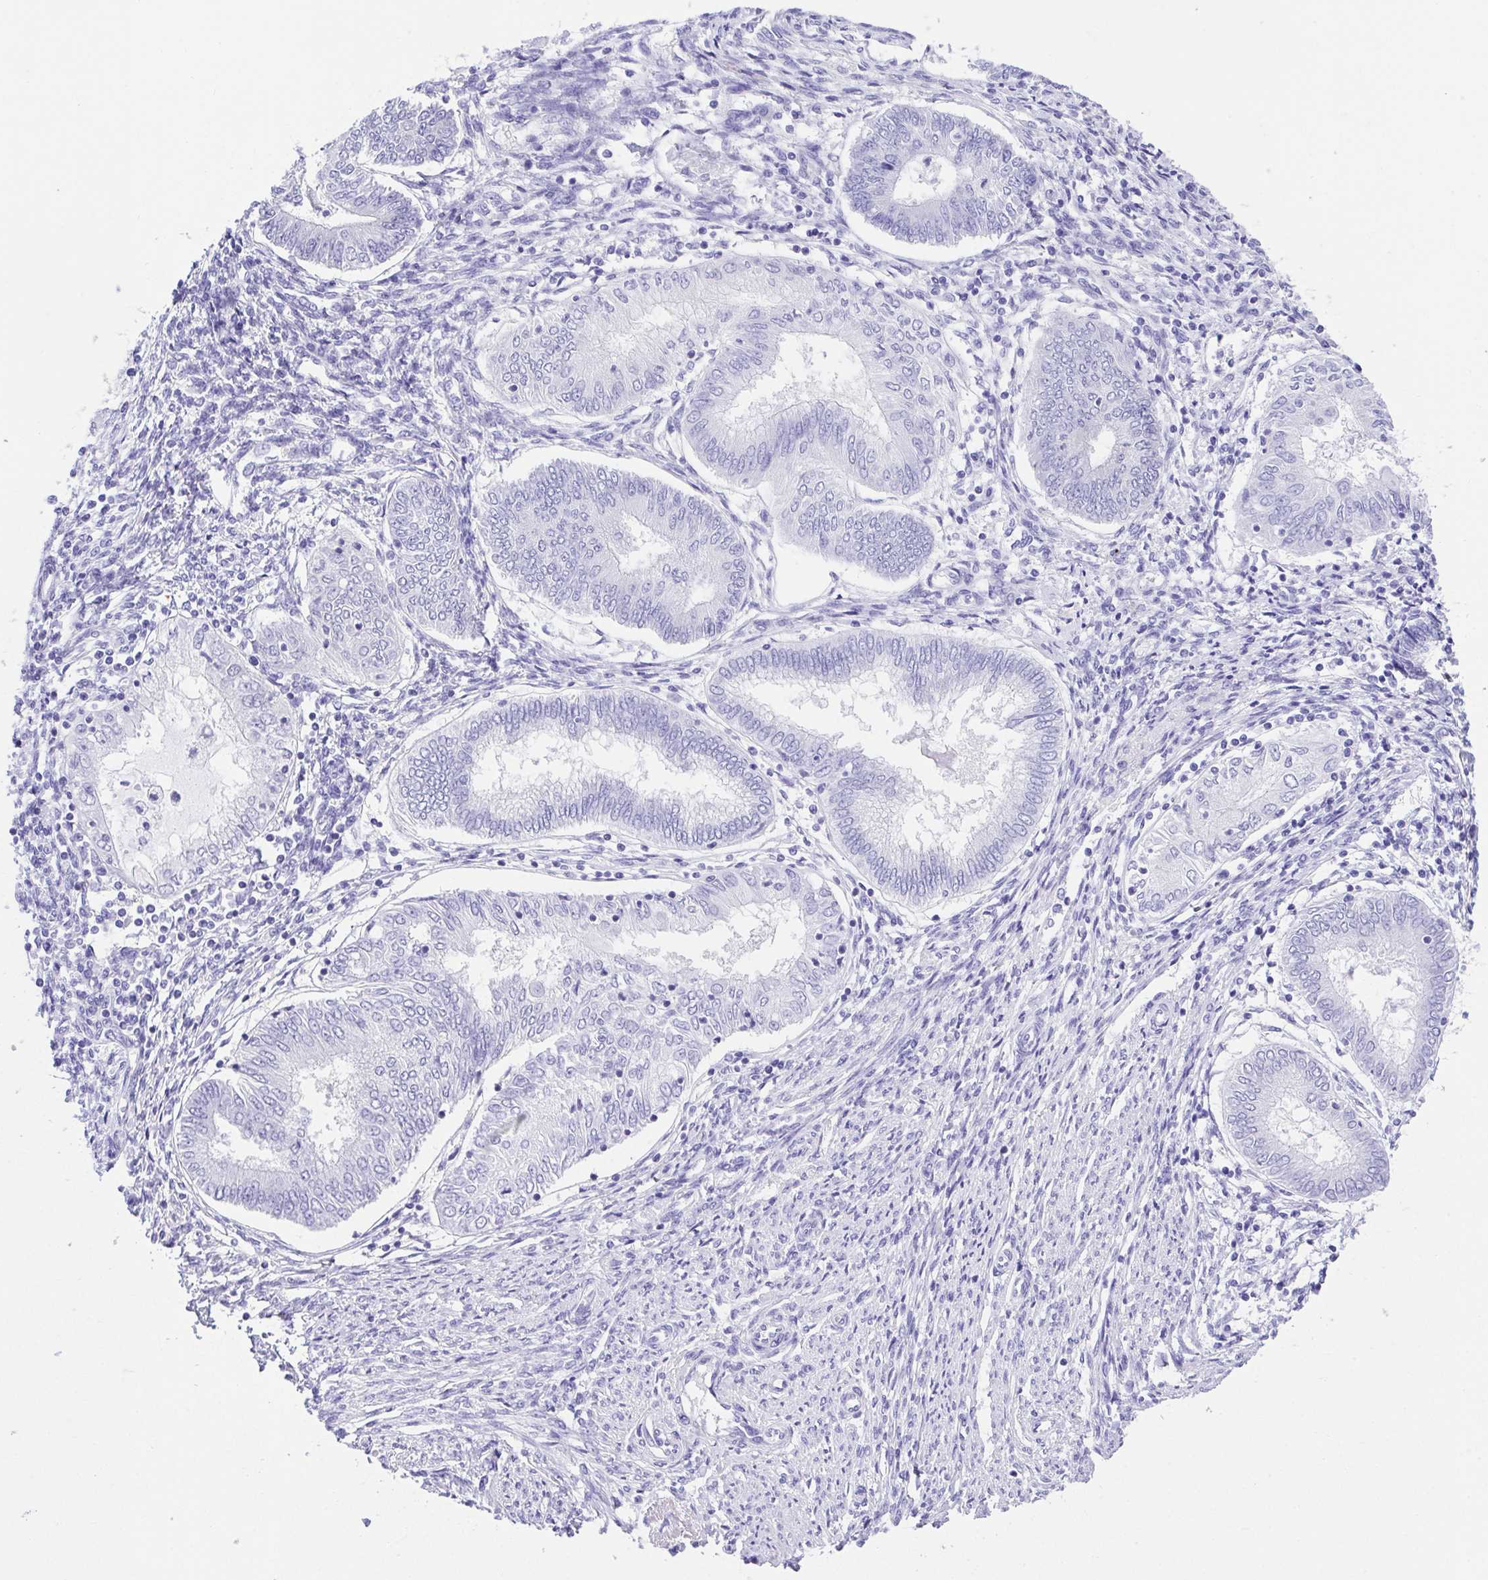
{"staining": {"intensity": "negative", "quantity": "none", "location": "none"}, "tissue": "endometrial cancer", "cell_type": "Tumor cells", "image_type": "cancer", "snomed": [{"axis": "morphology", "description": "Adenocarcinoma, NOS"}, {"axis": "topography", "description": "Endometrium"}], "caption": "IHC of human endometrial adenocarcinoma demonstrates no expression in tumor cells.", "gene": "LUZP4", "patient": {"sex": "female", "age": 68}}